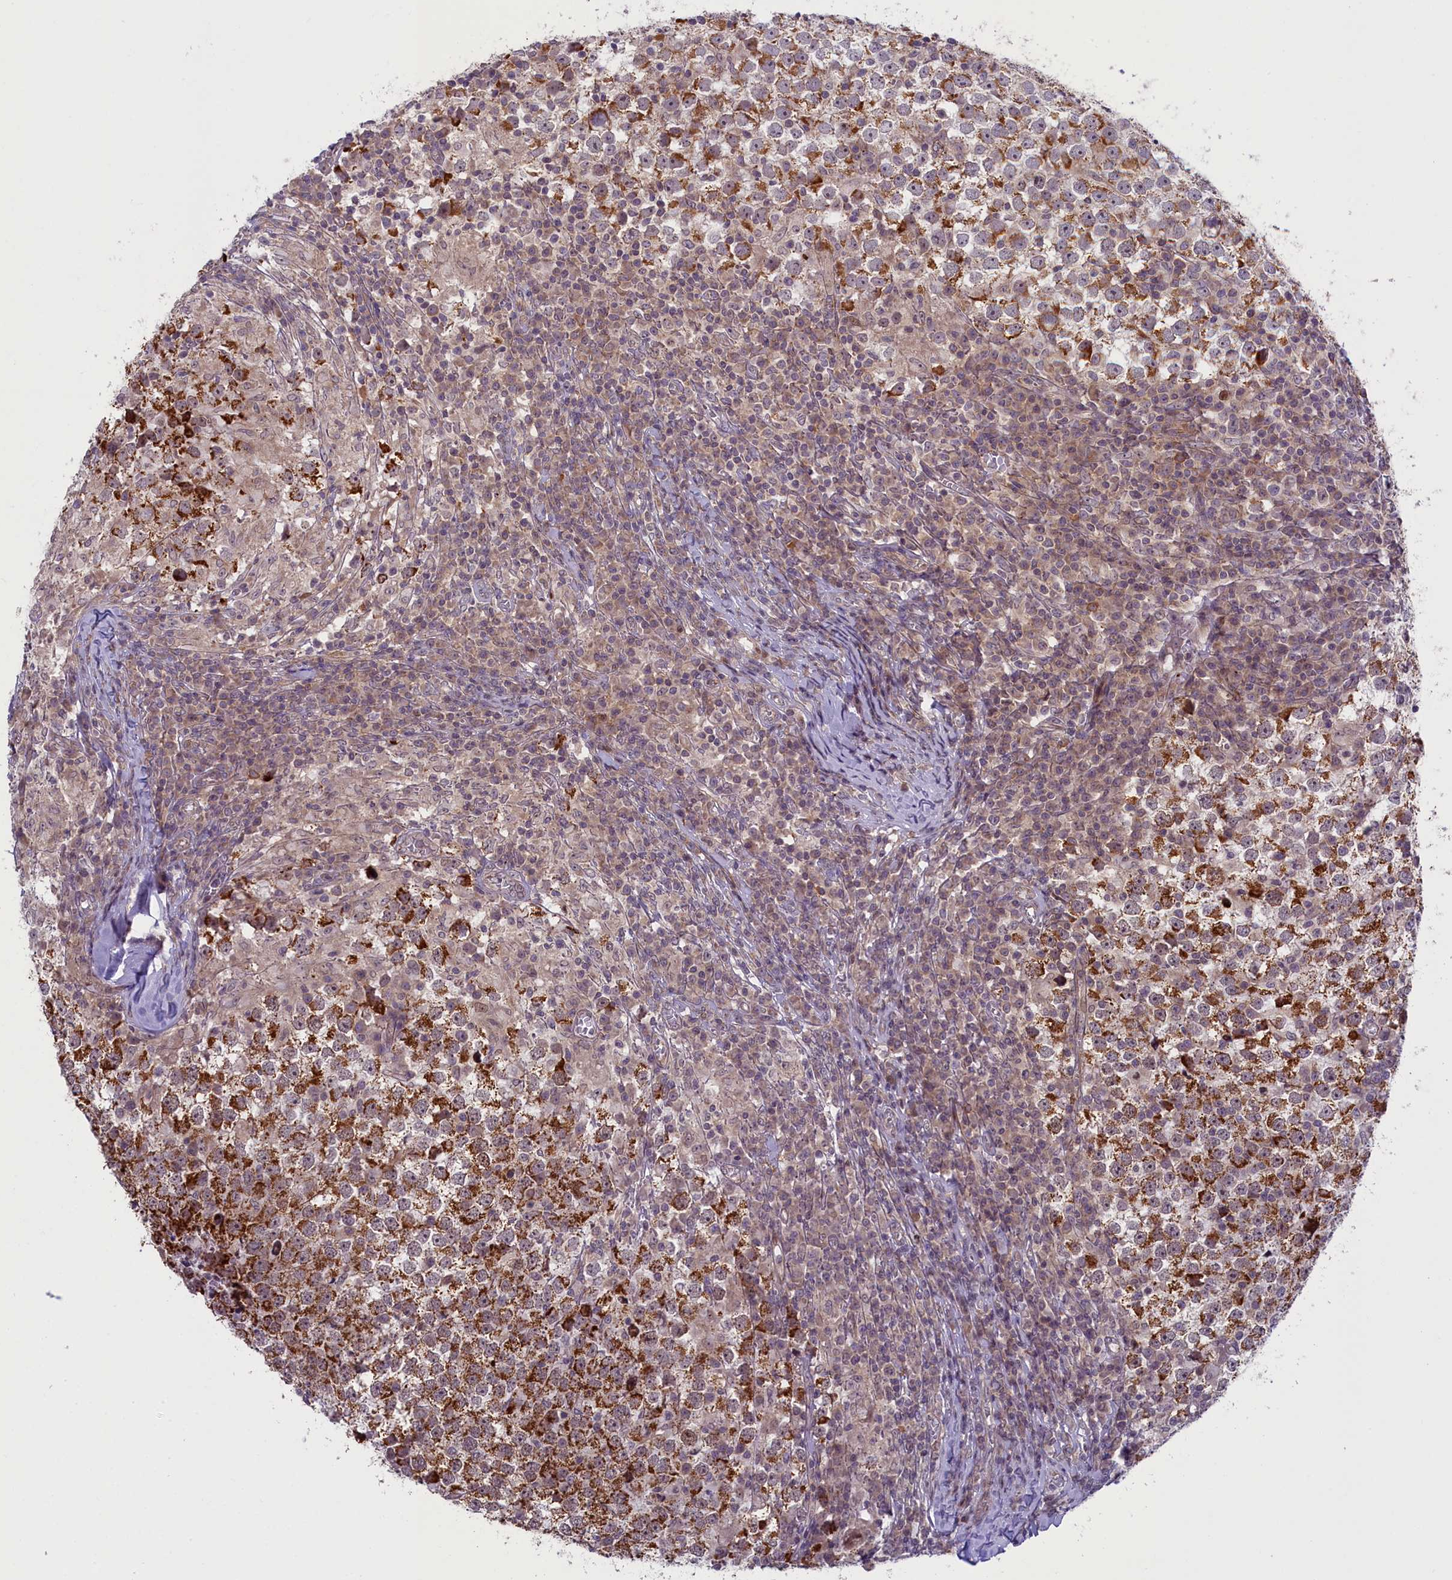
{"staining": {"intensity": "strong", "quantity": "25%-75%", "location": "cytoplasmic/membranous"}, "tissue": "testis cancer", "cell_type": "Tumor cells", "image_type": "cancer", "snomed": [{"axis": "morphology", "description": "Seminoma, NOS"}, {"axis": "topography", "description": "Testis"}], "caption": "An image of human testis cancer stained for a protein reveals strong cytoplasmic/membranous brown staining in tumor cells. (DAB (3,3'-diaminobenzidine) = brown stain, brightfield microscopy at high magnification).", "gene": "CCL23", "patient": {"sex": "male", "age": 65}}